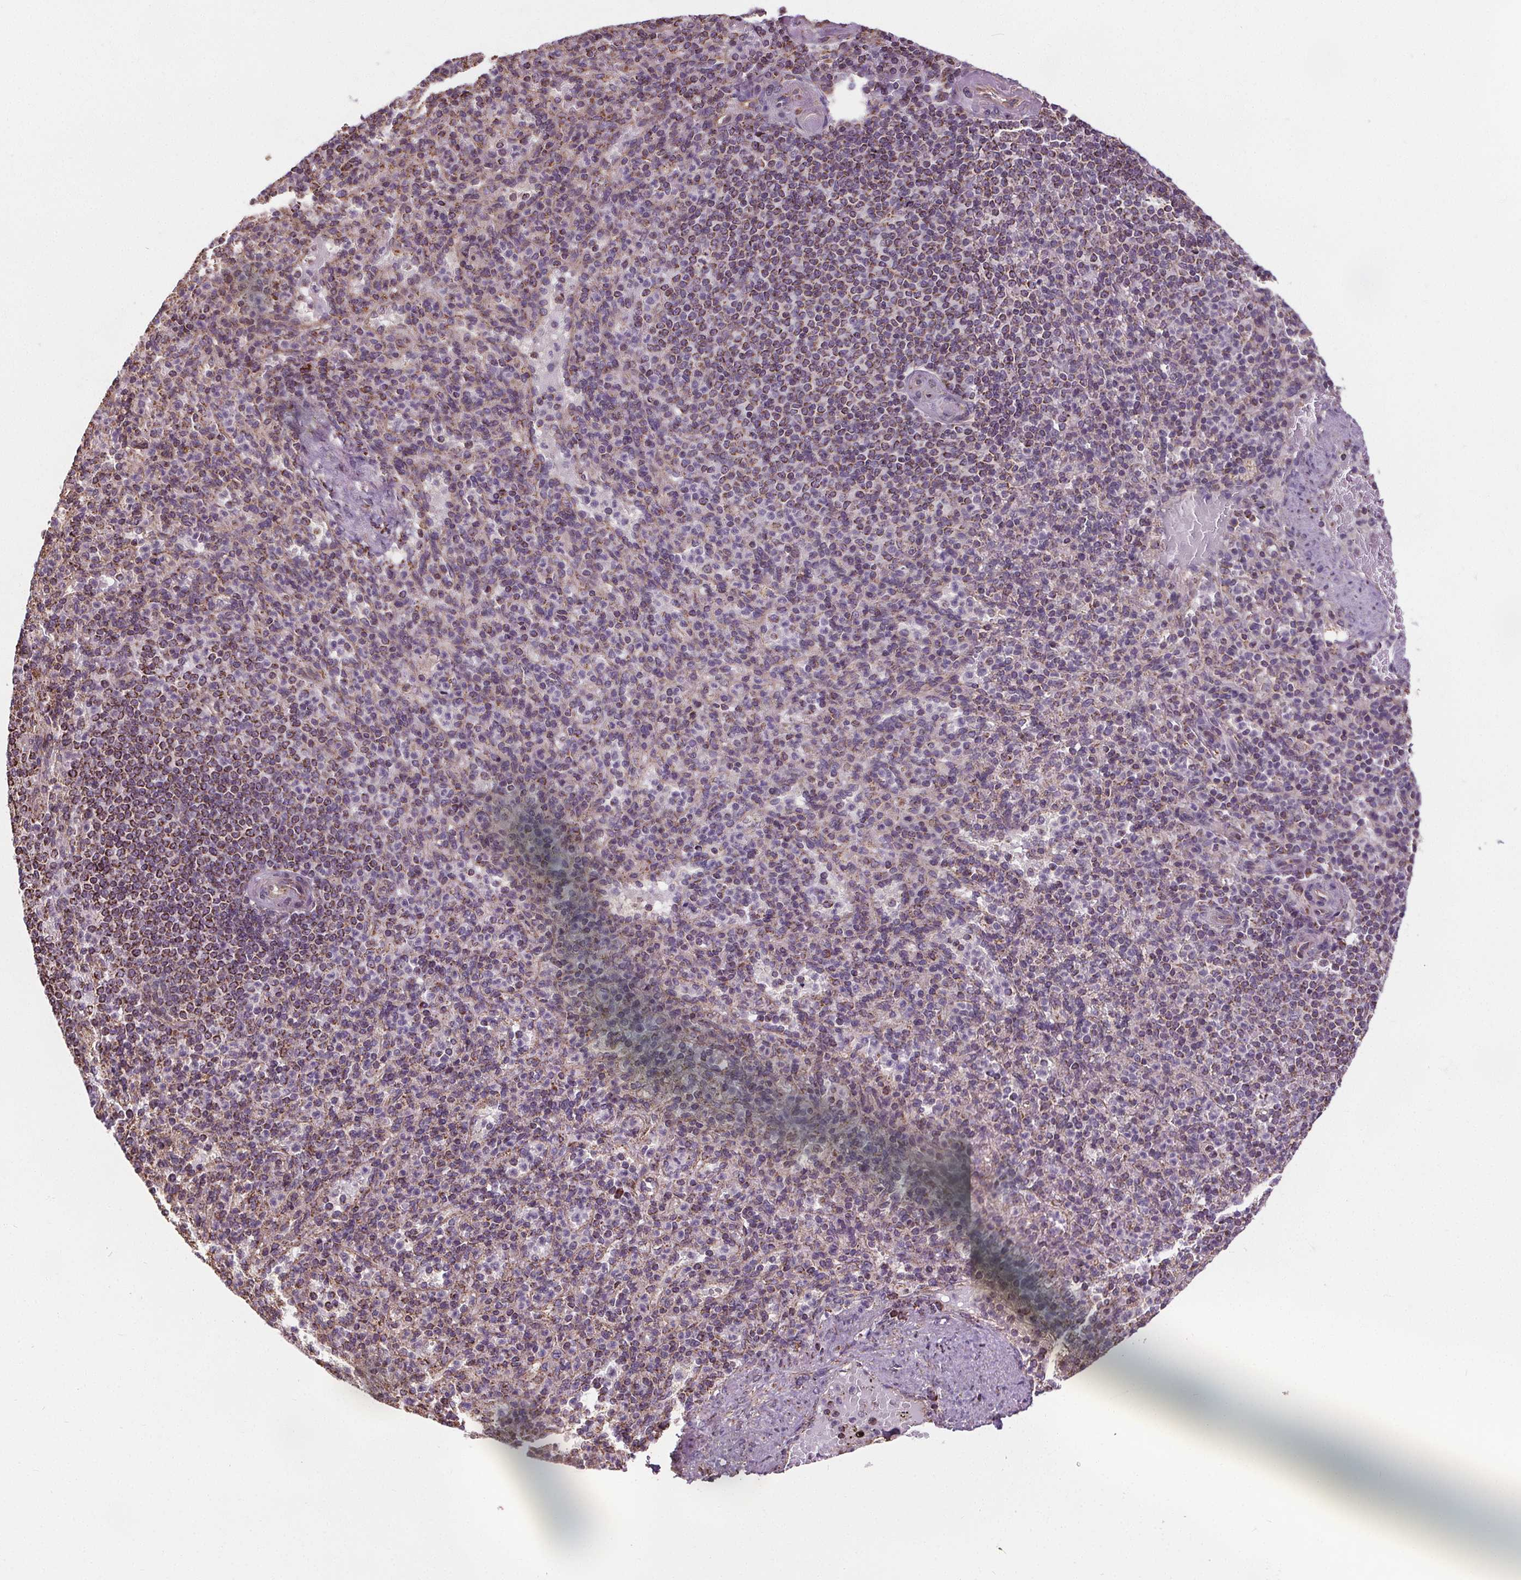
{"staining": {"intensity": "weak", "quantity": "<25%", "location": "cytoplasmic/membranous"}, "tissue": "spleen", "cell_type": "Cells in red pulp", "image_type": "normal", "snomed": [{"axis": "morphology", "description": "Normal tissue, NOS"}, {"axis": "topography", "description": "Spleen"}], "caption": "This is a histopathology image of immunohistochemistry (IHC) staining of normal spleen, which shows no positivity in cells in red pulp. (DAB IHC visualized using brightfield microscopy, high magnification).", "gene": "ZNF548", "patient": {"sex": "female", "age": 74}}